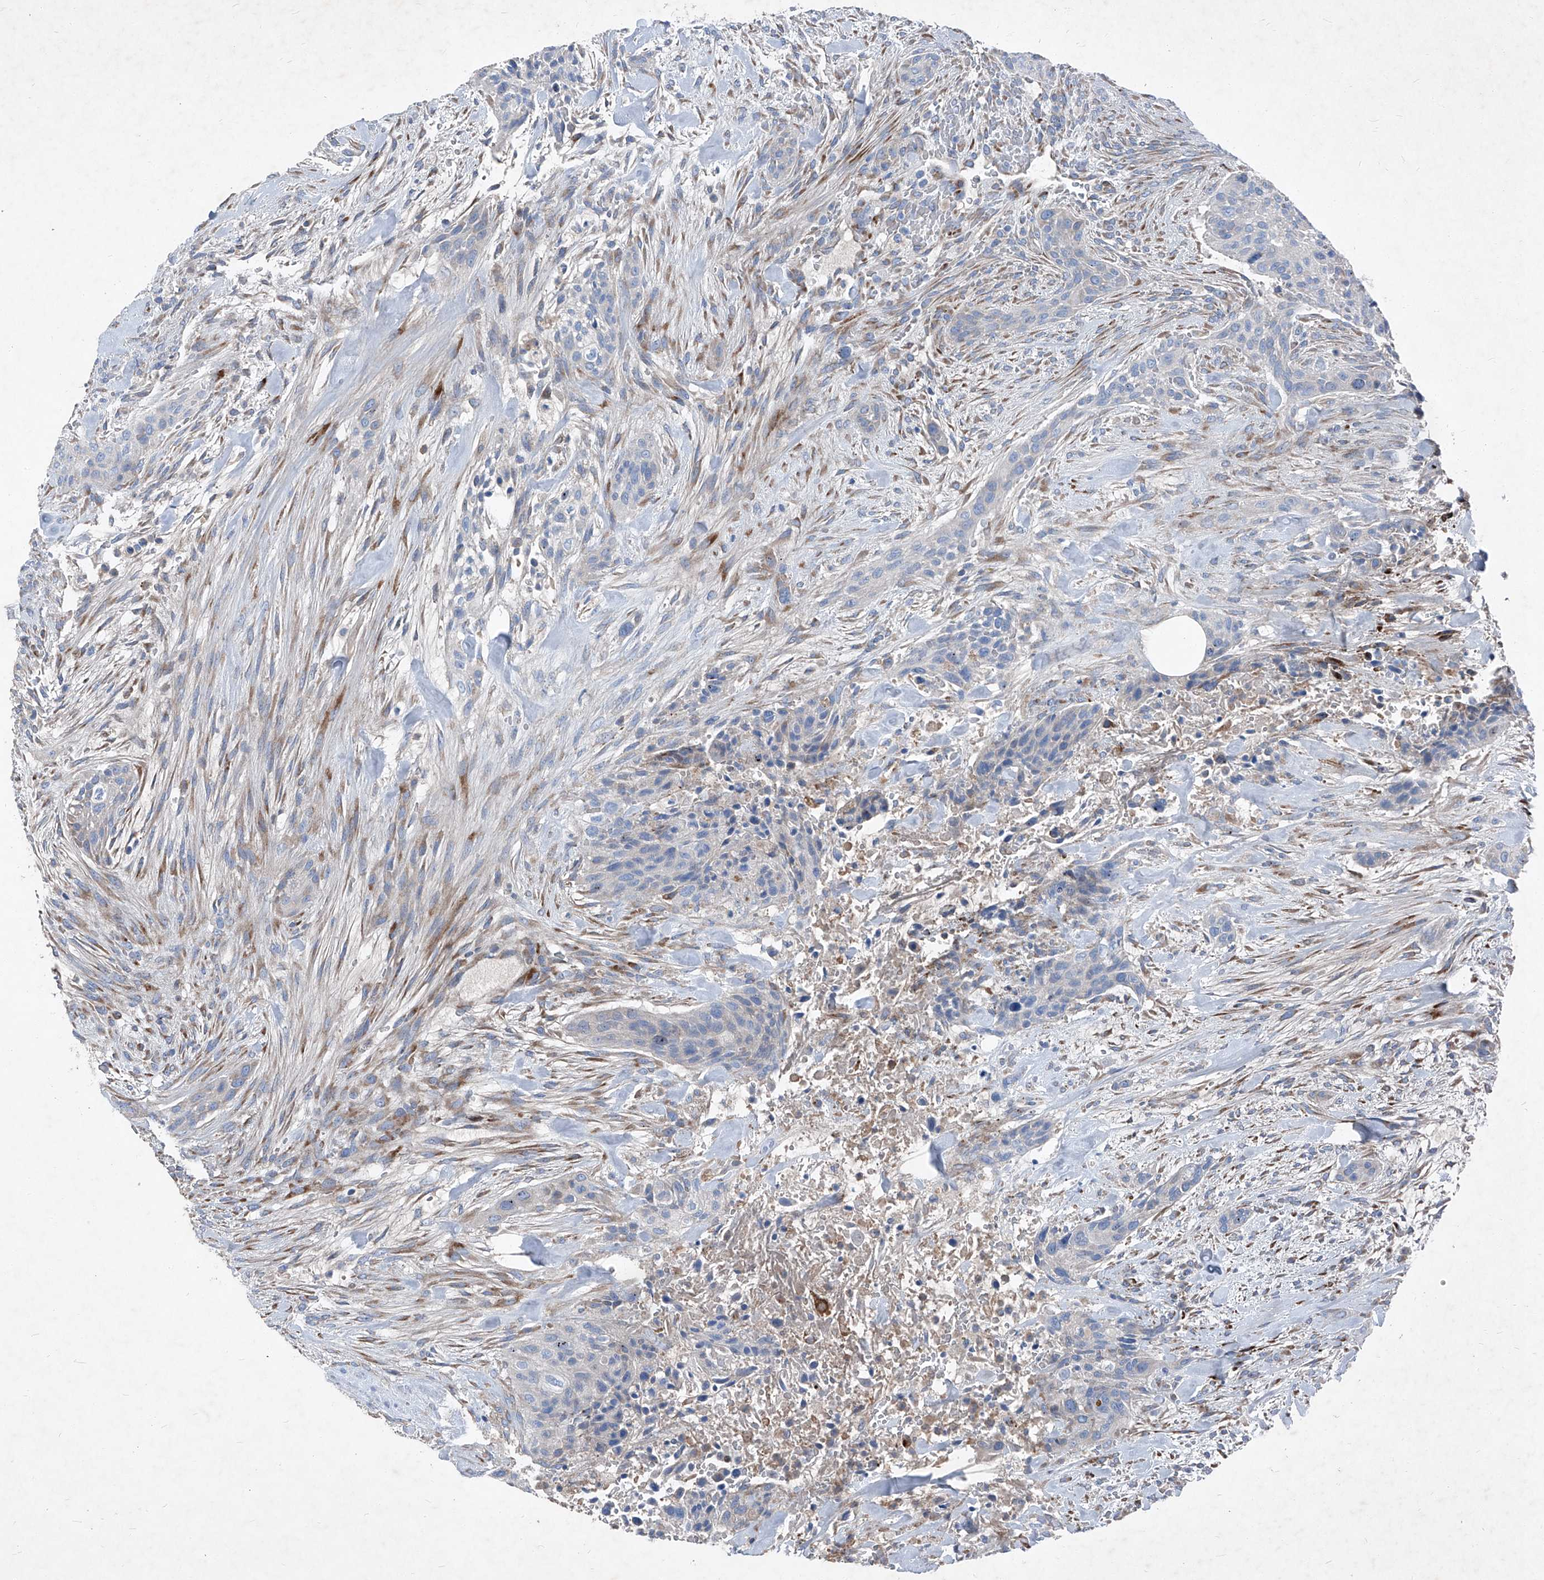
{"staining": {"intensity": "negative", "quantity": "none", "location": "none"}, "tissue": "urothelial cancer", "cell_type": "Tumor cells", "image_type": "cancer", "snomed": [{"axis": "morphology", "description": "Urothelial carcinoma, High grade"}, {"axis": "topography", "description": "Urinary bladder"}], "caption": "Immunohistochemical staining of human urothelial cancer shows no significant expression in tumor cells.", "gene": "IFI27", "patient": {"sex": "male", "age": 35}}